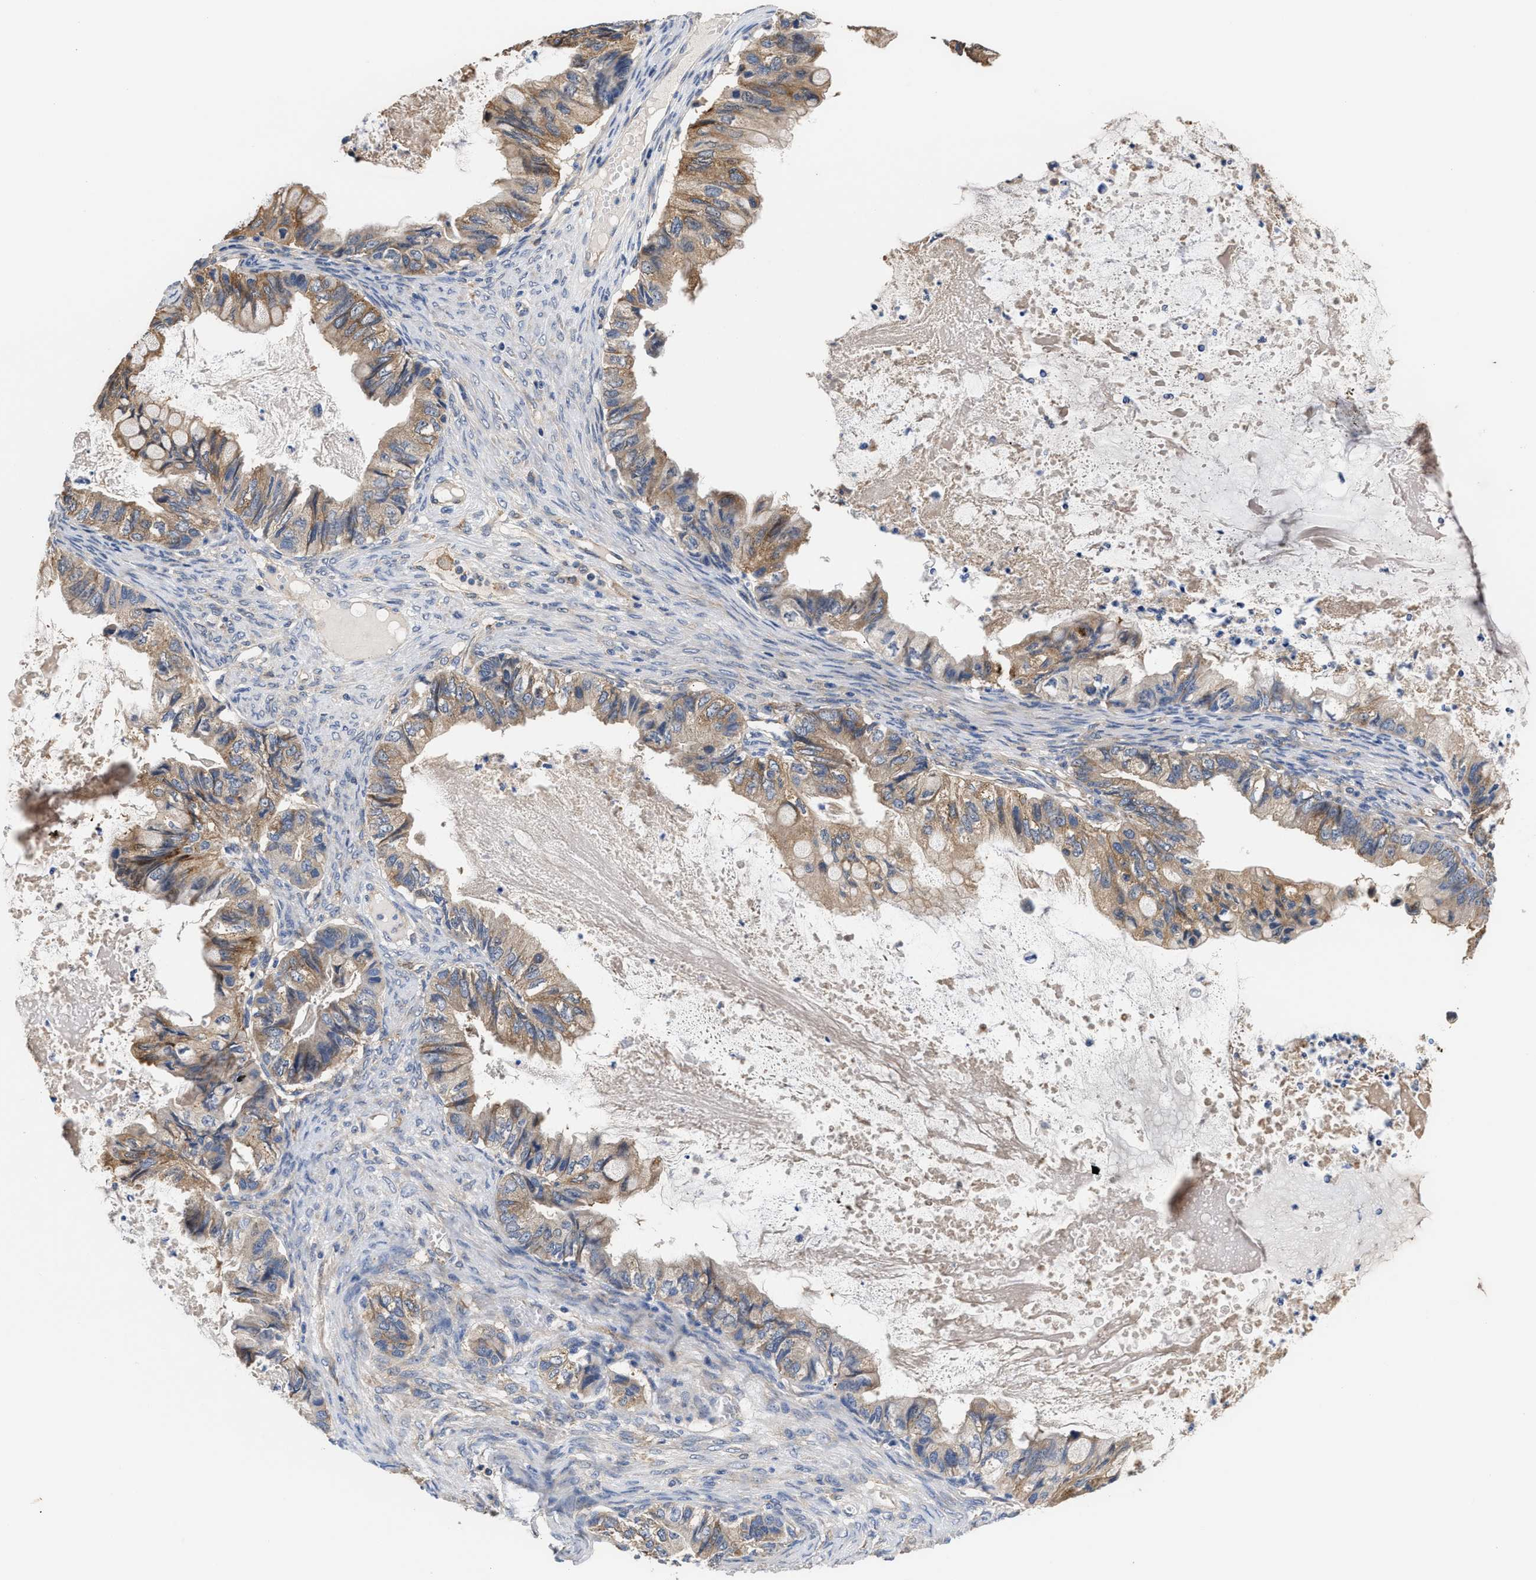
{"staining": {"intensity": "moderate", "quantity": ">75%", "location": "cytoplasmic/membranous"}, "tissue": "ovarian cancer", "cell_type": "Tumor cells", "image_type": "cancer", "snomed": [{"axis": "morphology", "description": "Cystadenocarcinoma, mucinous, NOS"}, {"axis": "topography", "description": "Ovary"}], "caption": "Moderate cytoplasmic/membranous protein expression is present in about >75% of tumor cells in ovarian mucinous cystadenocarcinoma.", "gene": "KLB", "patient": {"sex": "female", "age": 80}}